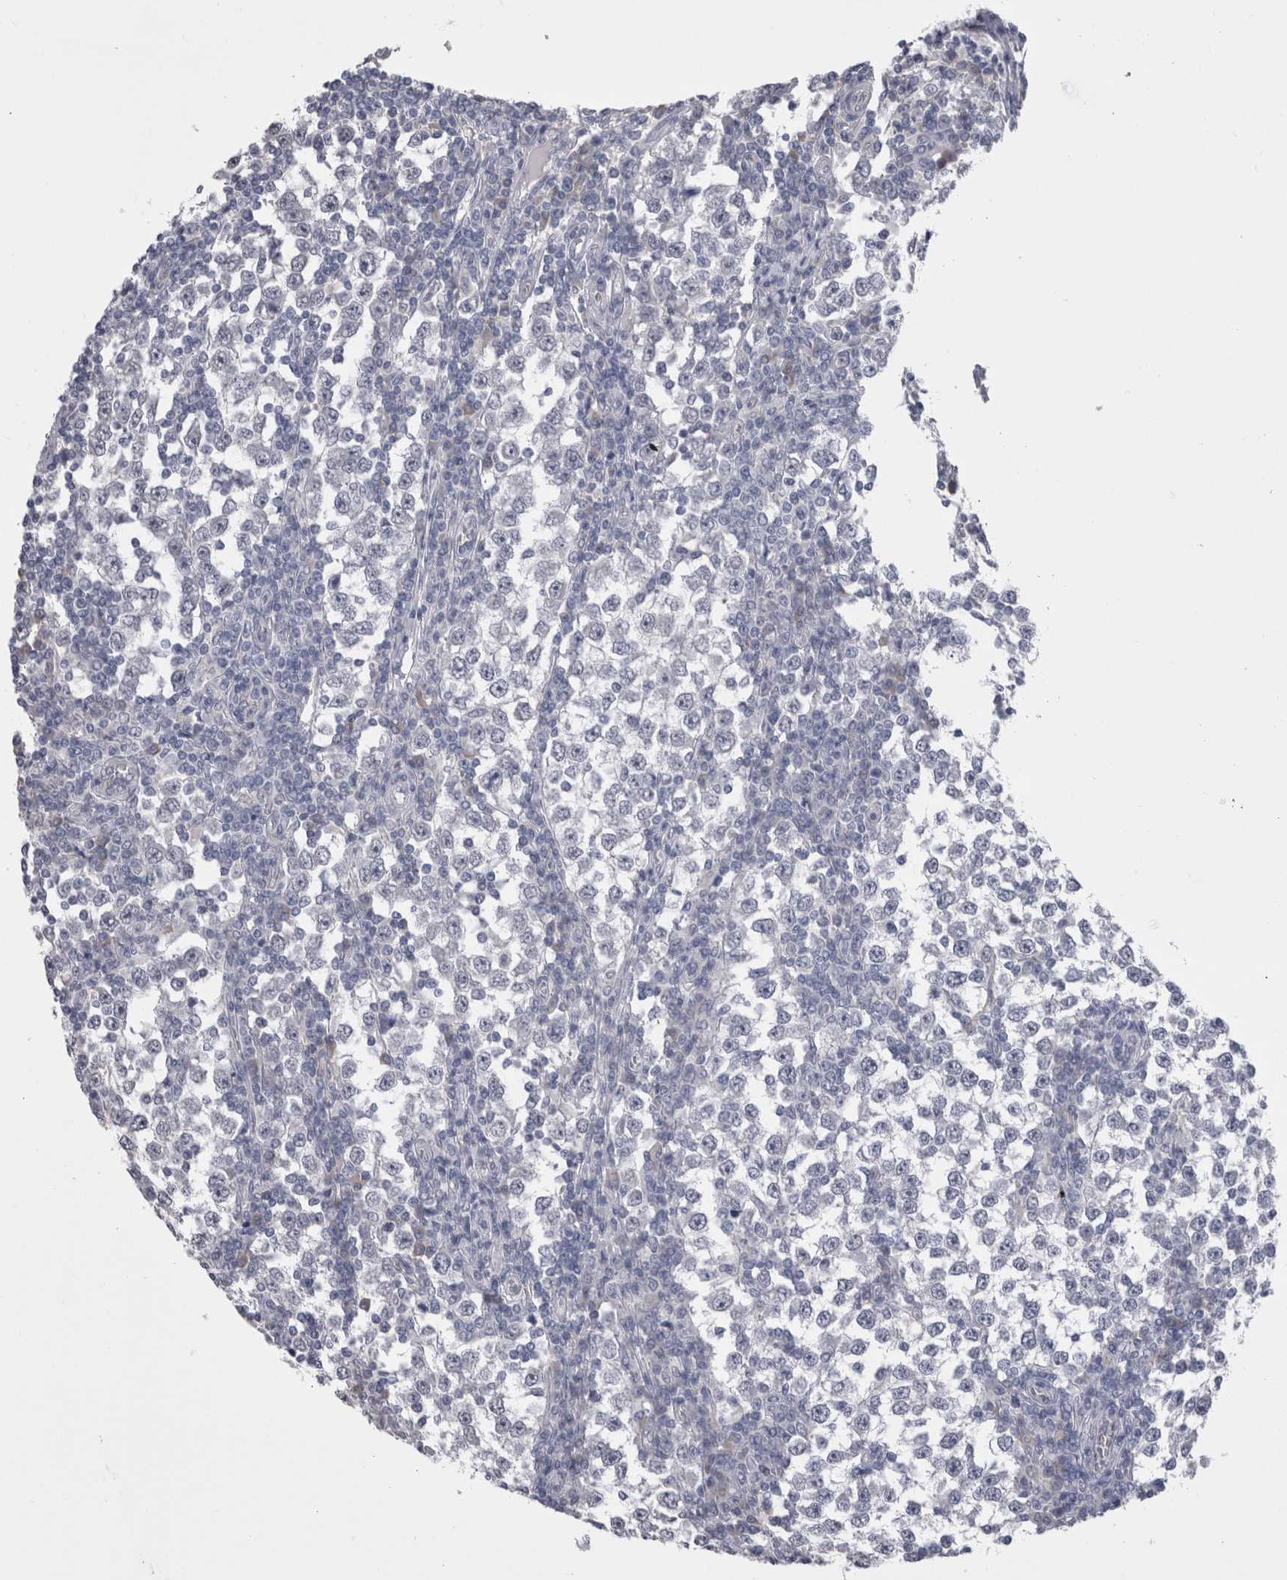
{"staining": {"intensity": "negative", "quantity": "none", "location": "none"}, "tissue": "testis cancer", "cell_type": "Tumor cells", "image_type": "cancer", "snomed": [{"axis": "morphology", "description": "Seminoma, NOS"}, {"axis": "topography", "description": "Testis"}], "caption": "Tumor cells are negative for protein expression in human seminoma (testis).", "gene": "CDHR5", "patient": {"sex": "male", "age": 65}}